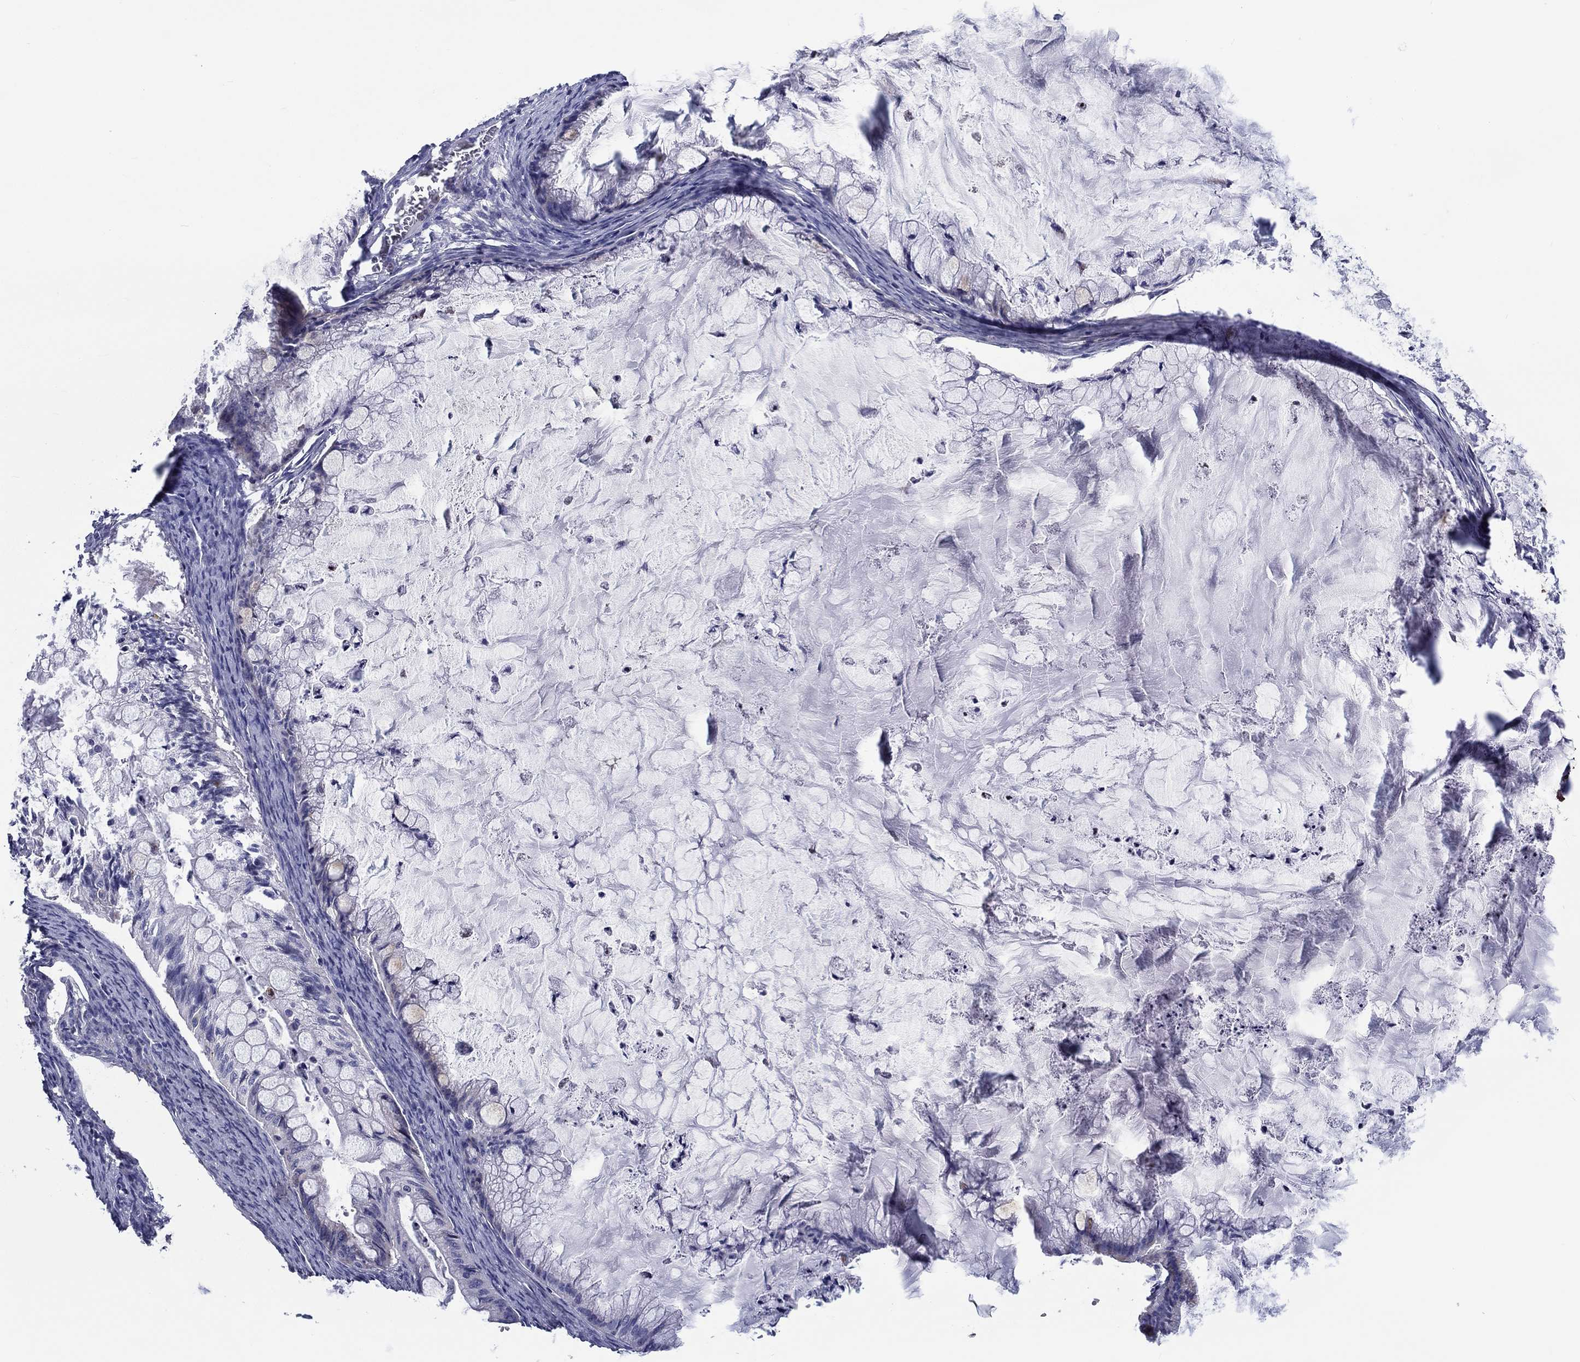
{"staining": {"intensity": "negative", "quantity": "none", "location": "none"}, "tissue": "ovarian cancer", "cell_type": "Tumor cells", "image_type": "cancer", "snomed": [{"axis": "morphology", "description": "Cystadenocarcinoma, mucinous, NOS"}, {"axis": "topography", "description": "Ovary"}], "caption": "This is an immunohistochemistry (IHC) micrograph of human mucinous cystadenocarcinoma (ovarian). There is no positivity in tumor cells.", "gene": "TGFBI", "patient": {"sex": "female", "age": 57}}